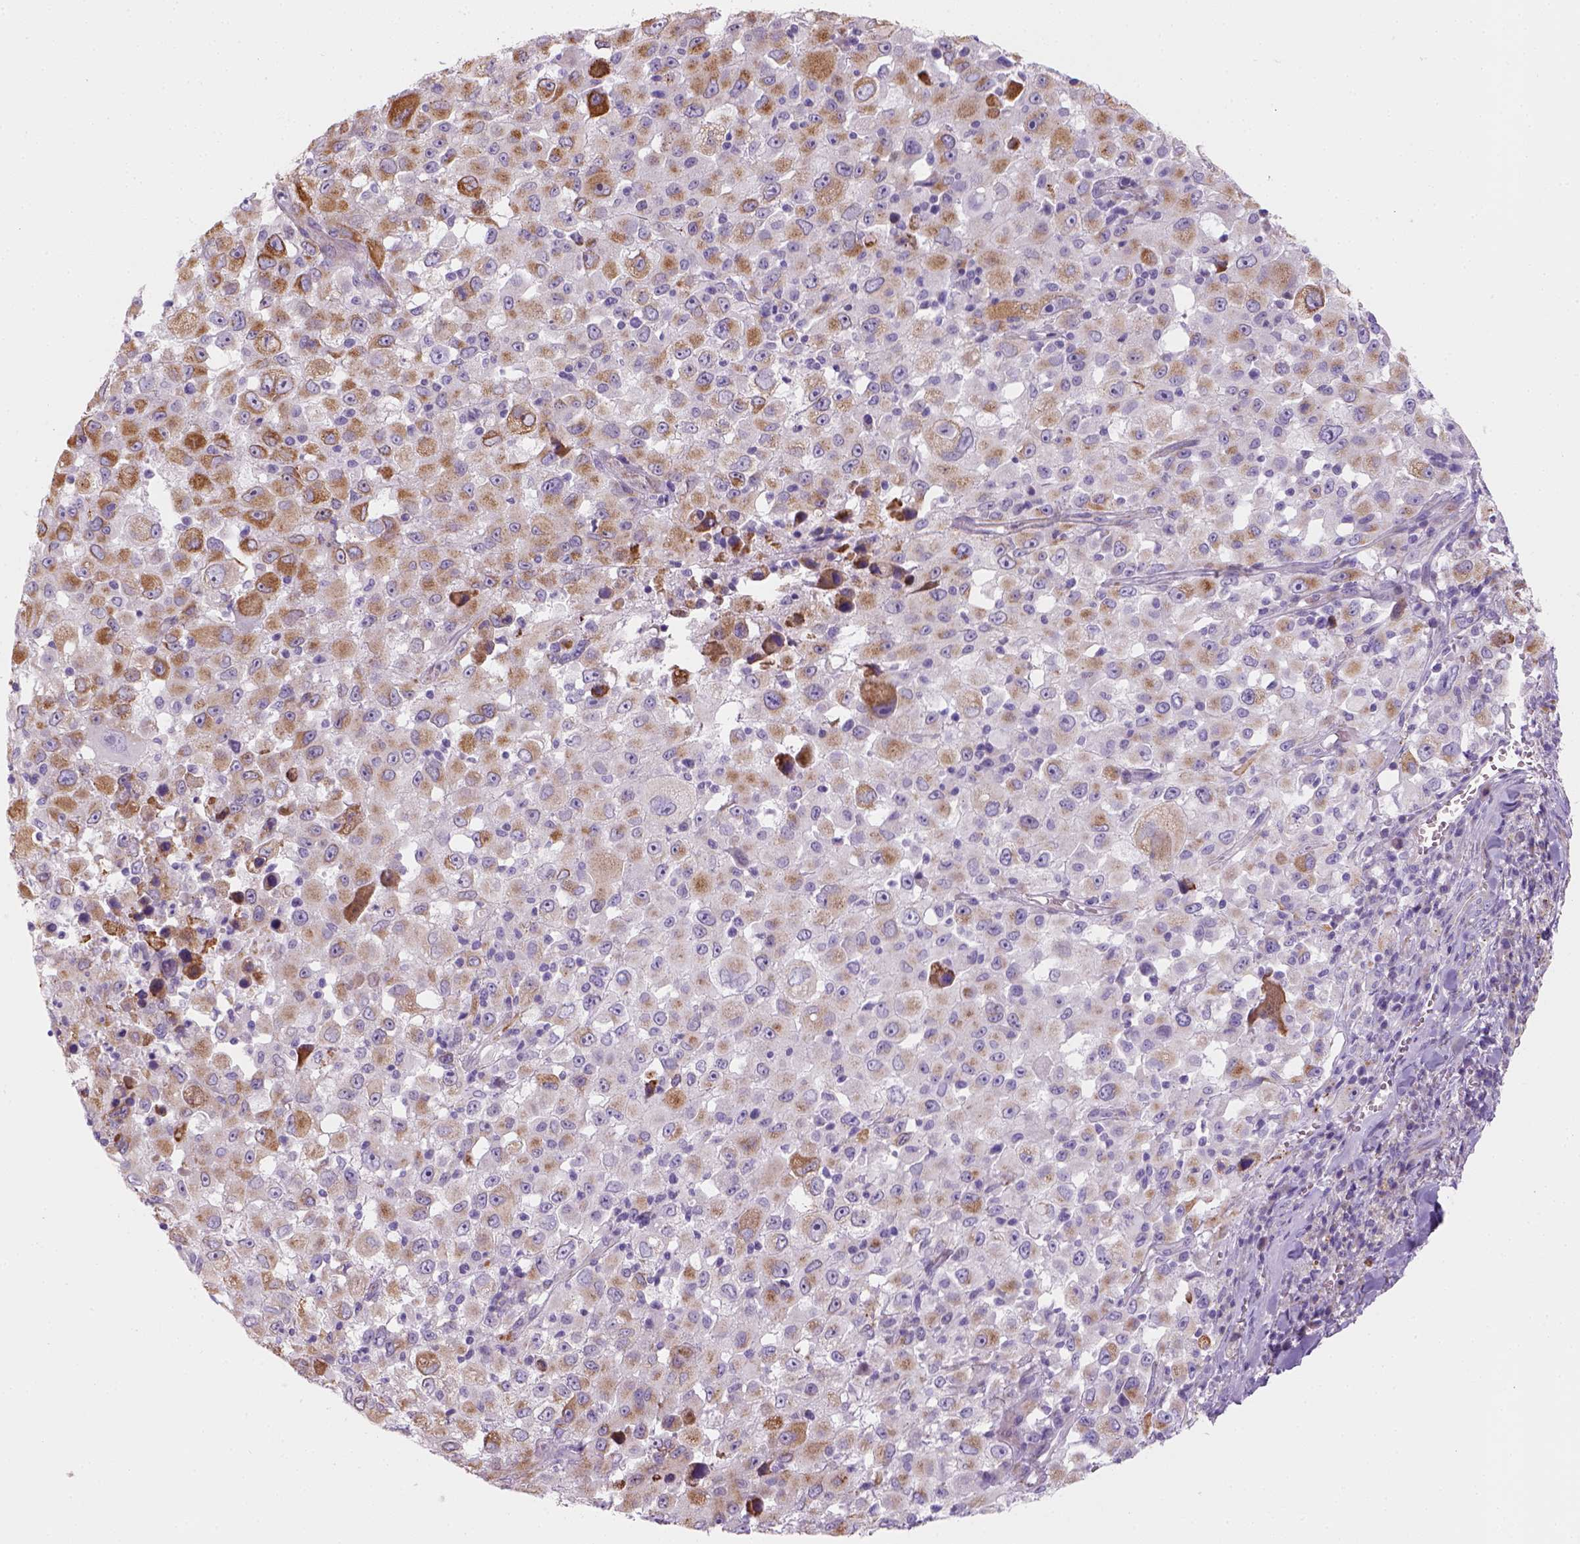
{"staining": {"intensity": "moderate", "quantity": "25%-75%", "location": "cytoplasmic/membranous"}, "tissue": "melanoma", "cell_type": "Tumor cells", "image_type": "cancer", "snomed": [{"axis": "morphology", "description": "Malignant melanoma, Metastatic site"}, {"axis": "topography", "description": "Soft tissue"}], "caption": "Tumor cells exhibit moderate cytoplasmic/membranous positivity in about 25%-75% of cells in melanoma.", "gene": "CES2", "patient": {"sex": "male", "age": 50}}